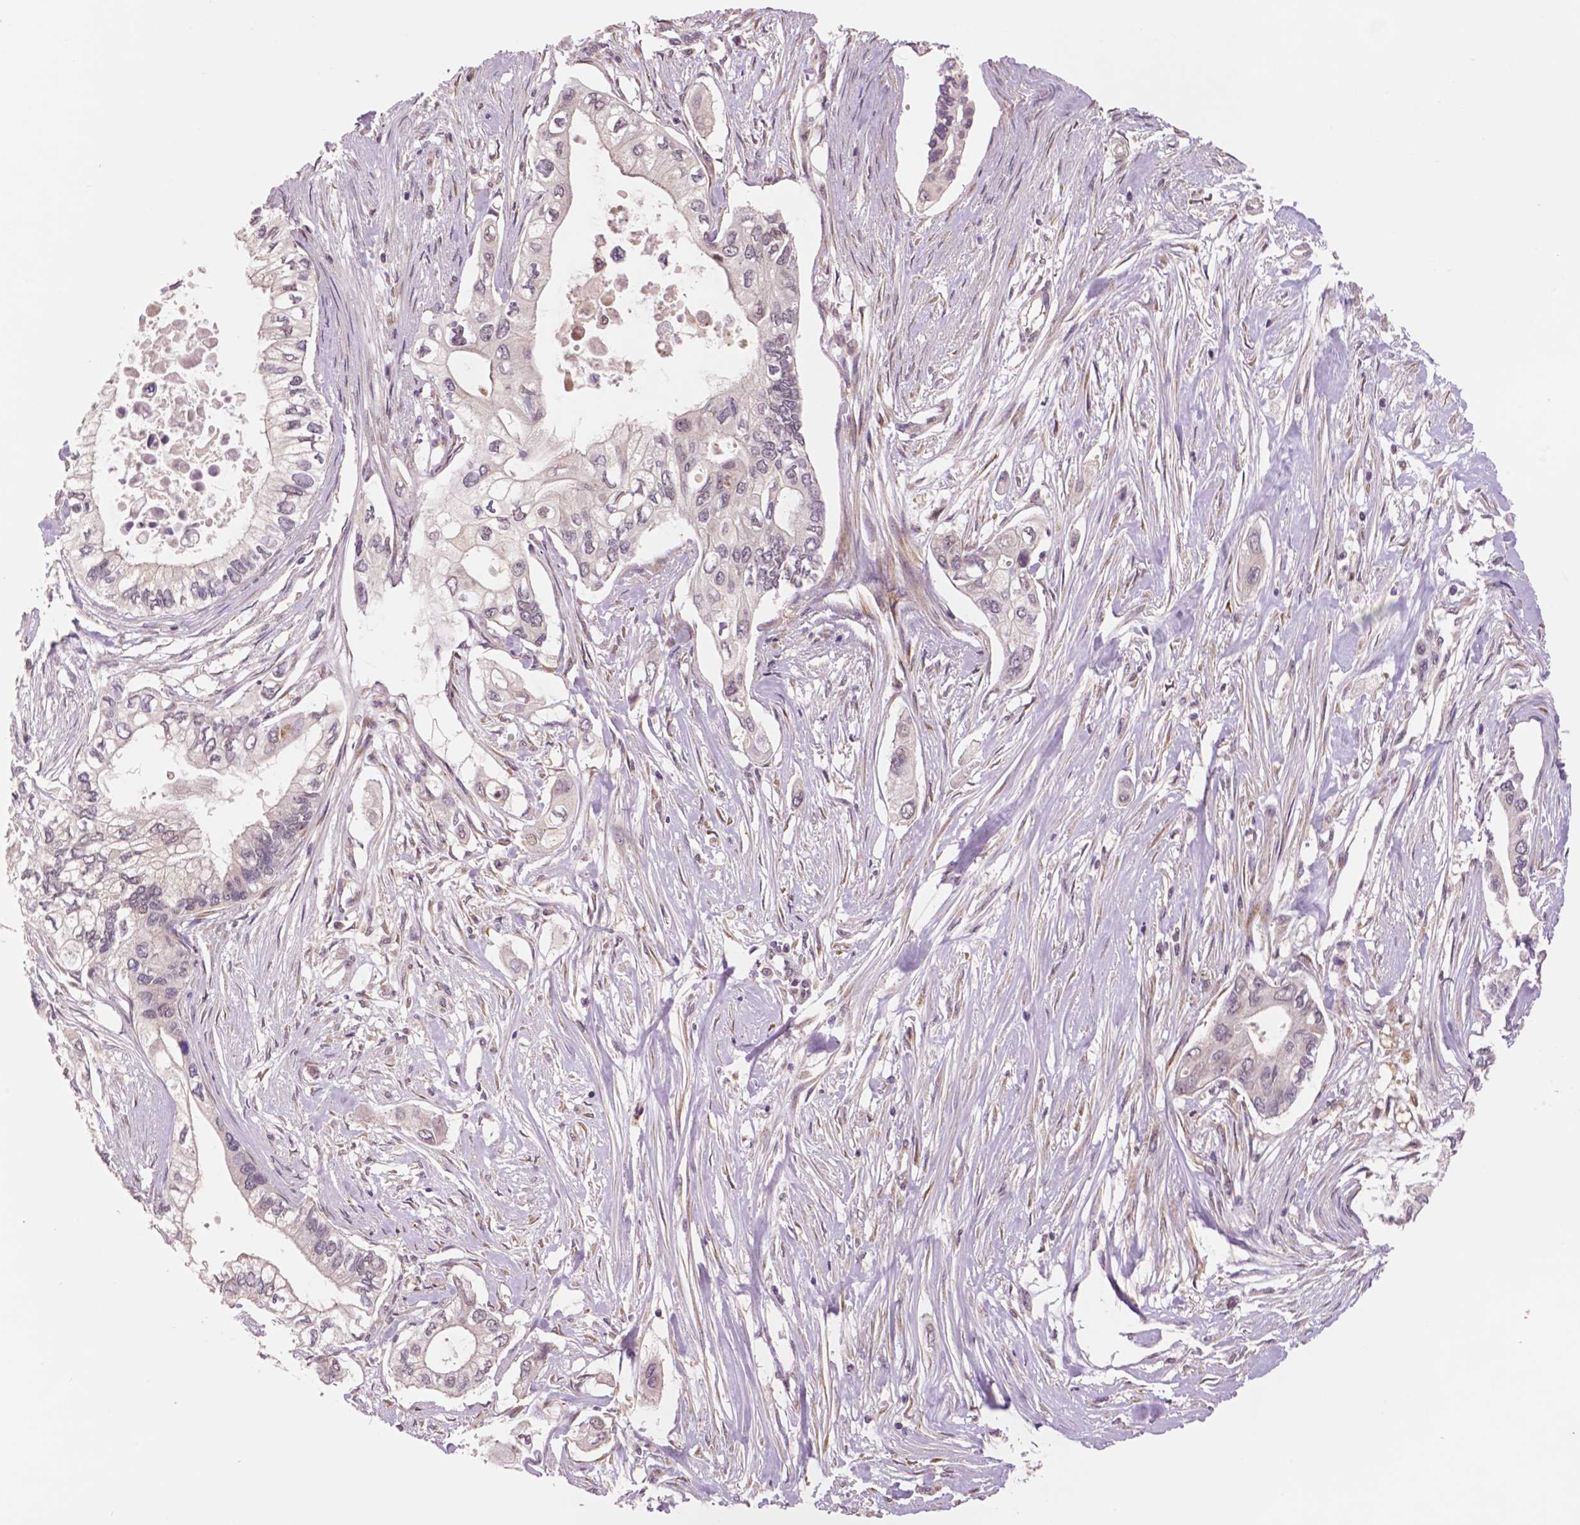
{"staining": {"intensity": "negative", "quantity": "none", "location": "none"}, "tissue": "pancreatic cancer", "cell_type": "Tumor cells", "image_type": "cancer", "snomed": [{"axis": "morphology", "description": "Adenocarcinoma, NOS"}, {"axis": "topography", "description": "Pancreas"}], "caption": "An image of human pancreatic cancer (adenocarcinoma) is negative for staining in tumor cells.", "gene": "STAT3", "patient": {"sex": "female", "age": 63}}